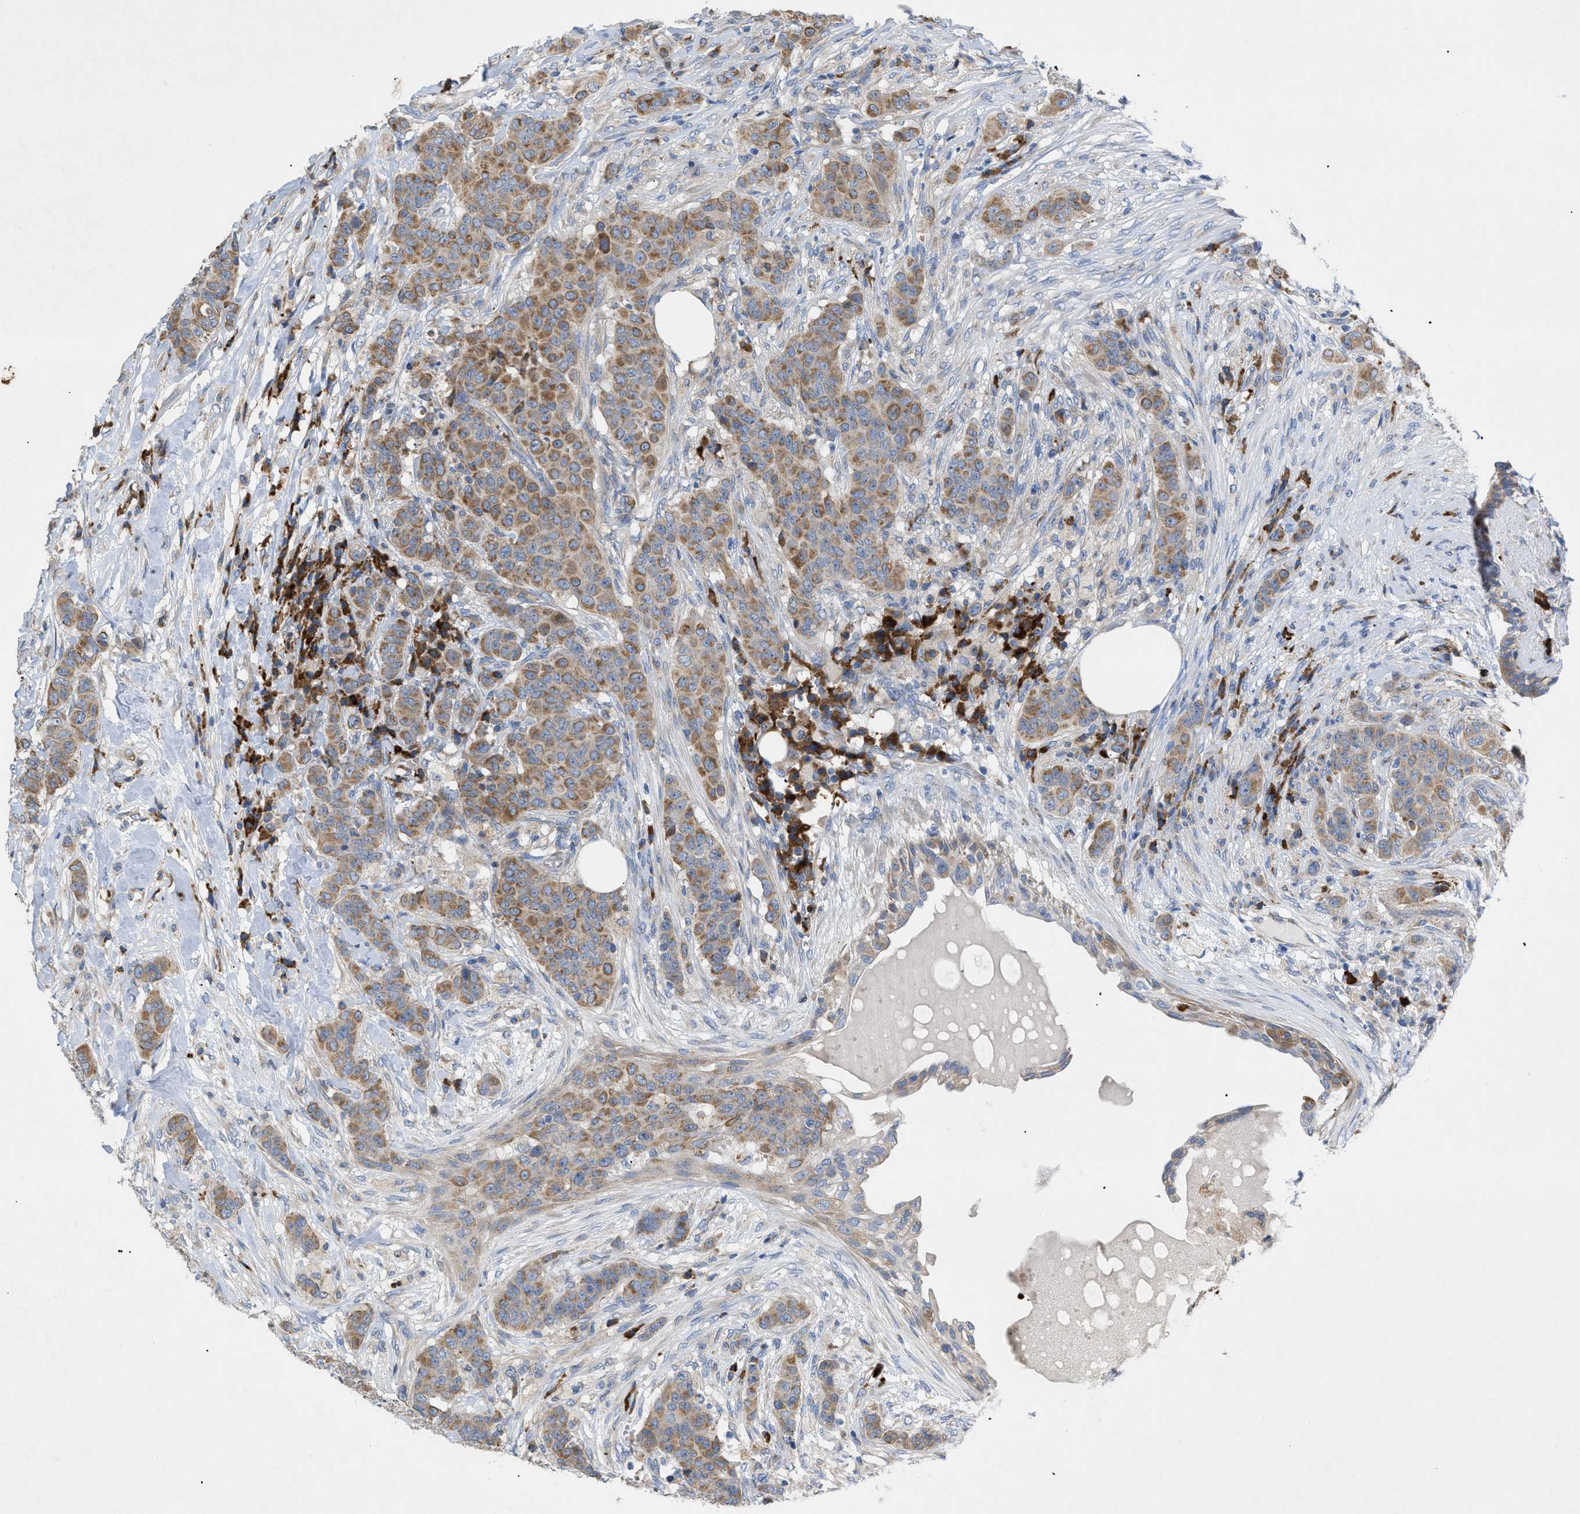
{"staining": {"intensity": "moderate", "quantity": ">75%", "location": "cytoplasmic/membranous"}, "tissue": "breast cancer", "cell_type": "Tumor cells", "image_type": "cancer", "snomed": [{"axis": "morphology", "description": "Normal tissue, NOS"}, {"axis": "morphology", "description": "Duct carcinoma"}, {"axis": "topography", "description": "Breast"}], "caption": "Immunohistochemistry (DAB) staining of breast cancer (invasive ductal carcinoma) exhibits moderate cytoplasmic/membranous protein expression in about >75% of tumor cells.", "gene": "SLC50A1", "patient": {"sex": "female", "age": 40}}